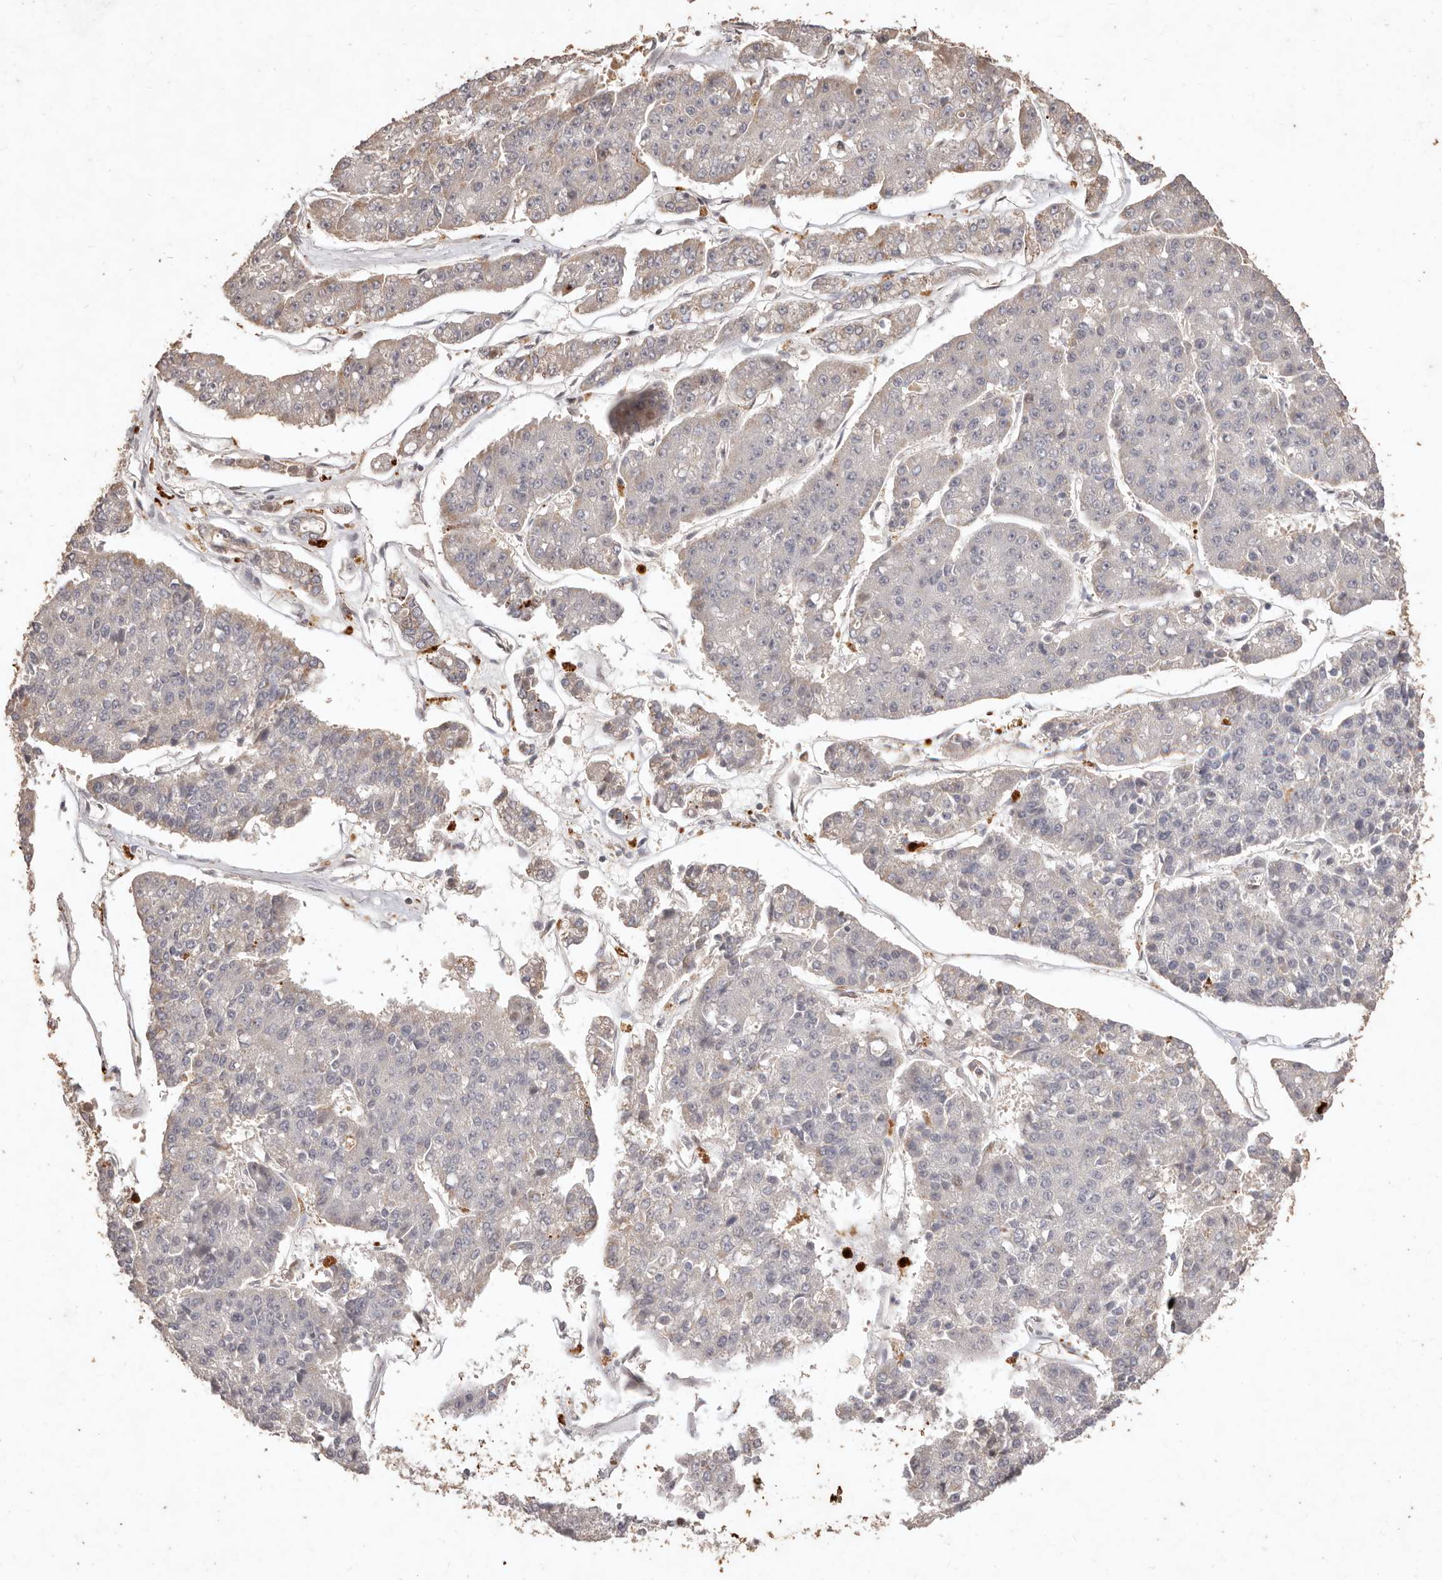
{"staining": {"intensity": "negative", "quantity": "none", "location": "none"}, "tissue": "pancreatic cancer", "cell_type": "Tumor cells", "image_type": "cancer", "snomed": [{"axis": "morphology", "description": "Adenocarcinoma, NOS"}, {"axis": "topography", "description": "Pancreas"}], "caption": "Pancreatic cancer was stained to show a protein in brown. There is no significant positivity in tumor cells.", "gene": "KIF9", "patient": {"sex": "male", "age": 50}}